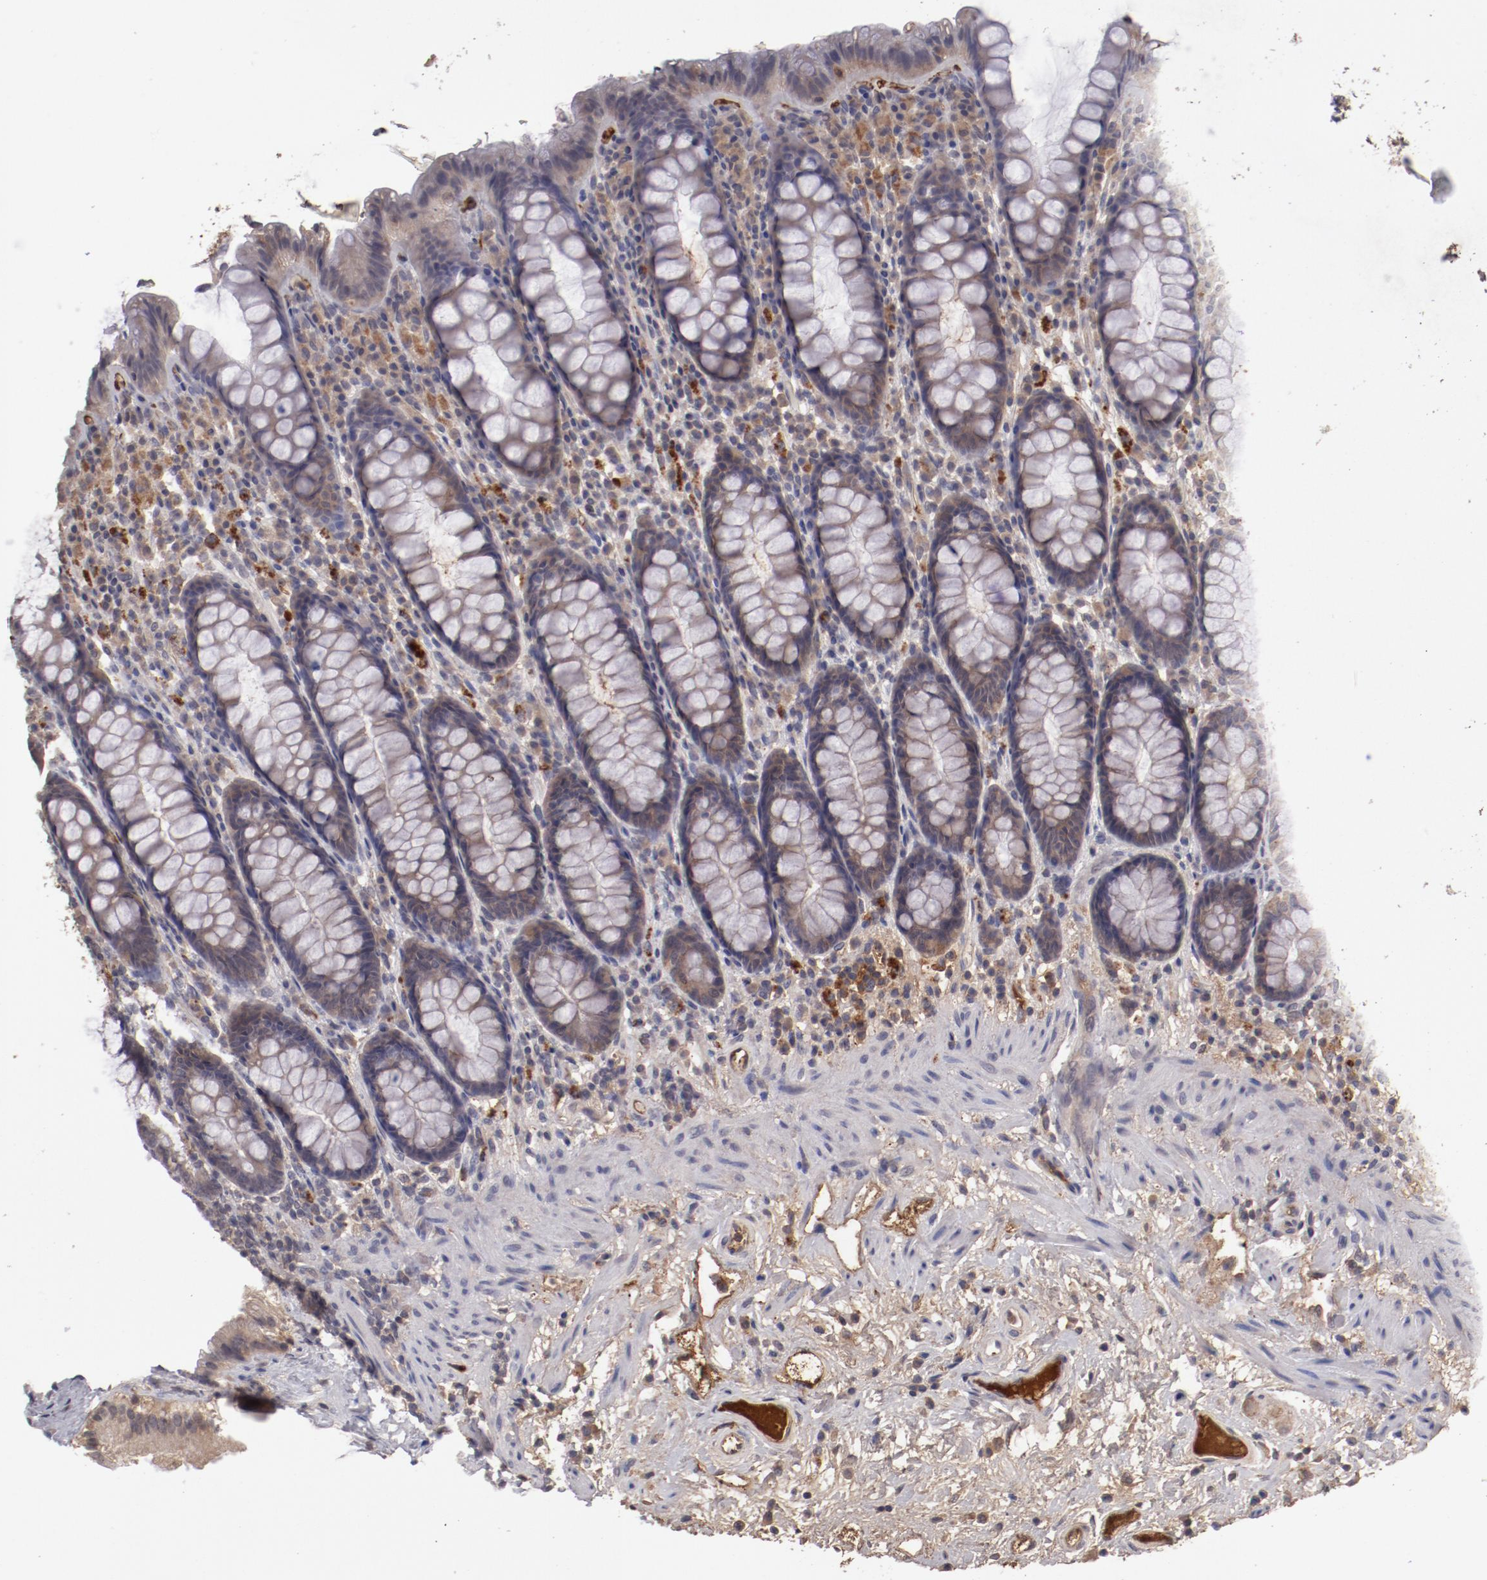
{"staining": {"intensity": "moderate", "quantity": "25%-75%", "location": "cytoplasmic/membranous"}, "tissue": "rectum", "cell_type": "Glandular cells", "image_type": "normal", "snomed": [{"axis": "morphology", "description": "Normal tissue, NOS"}, {"axis": "topography", "description": "Rectum"}], "caption": "Glandular cells show medium levels of moderate cytoplasmic/membranous staining in approximately 25%-75% of cells in normal rectum. The staining is performed using DAB brown chromogen to label protein expression. The nuclei are counter-stained blue using hematoxylin.", "gene": "CP", "patient": {"sex": "male", "age": 92}}